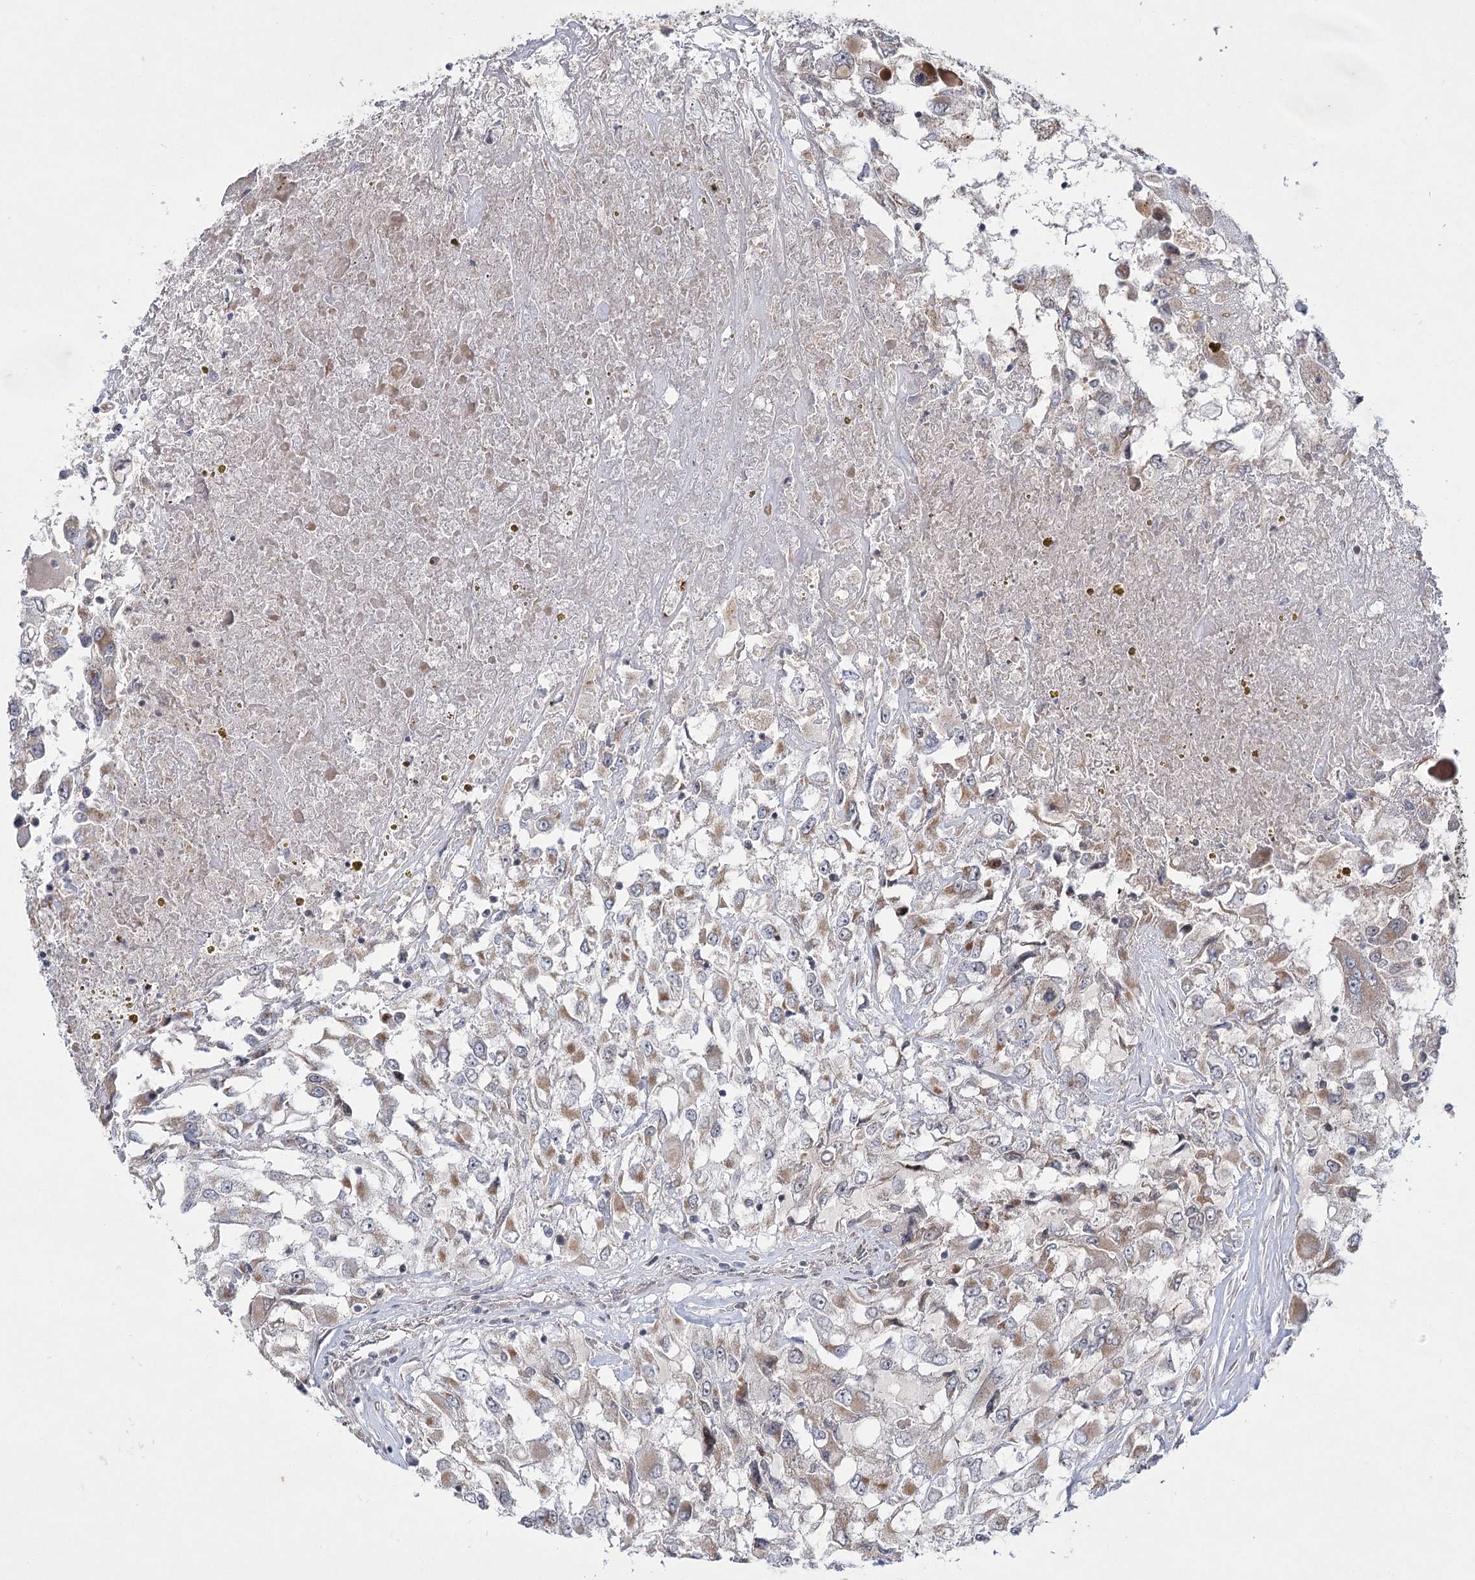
{"staining": {"intensity": "weak", "quantity": "25%-75%", "location": "cytoplasmic/membranous"}, "tissue": "renal cancer", "cell_type": "Tumor cells", "image_type": "cancer", "snomed": [{"axis": "morphology", "description": "Adenocarcinoma, NOS"}, {"axis": "topography", "description": "Kidney"}], "caption": "Protein expression by immunohistochemistry (IHC) reveals weak cytoplasmic/membranous positivity in about 25%-75% of tumor cells in renal cancer (adenocarcinoma).", "gene": "NSMCE4A", "patient": {"sex": "female", "age": 52}}